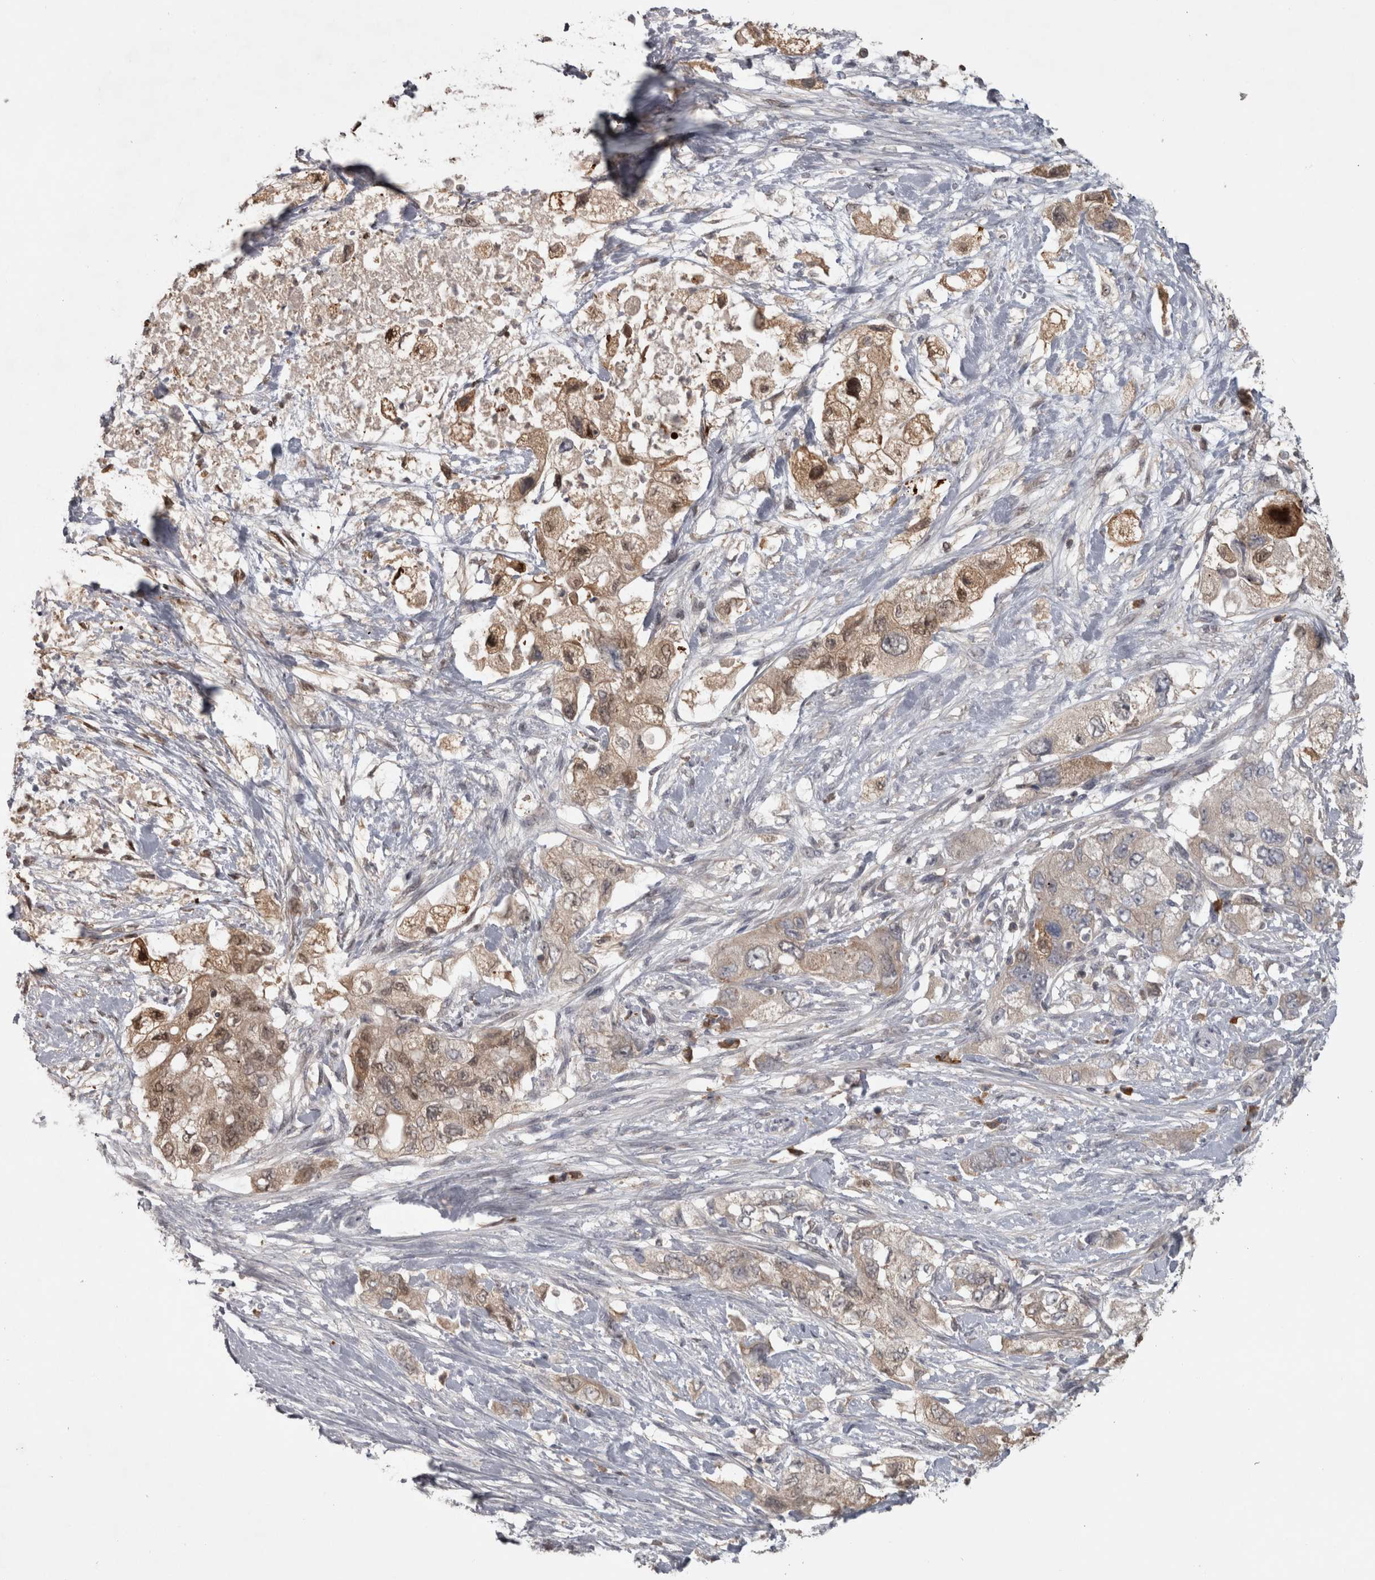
{"staining": {"intensity": "moderate", "quantity": "25%-75%", "location": "cytoplasmic/membranous,nuclear"}, "tissue": "pancreatic cancer", "cell_type": "Tumor cells", "image_type": "cancer", "snomed": [{"axis": "morphology", "description": "Adenocarcinoma, NOS"}, {"axis": "topography", "description": "Pancreas"}], "caption": "Human pancreatic cancer (adenocarcinoma) stained for a protein (brown) exhibits moderate cytoplasmic/membranous and nuclear positive positivity in about 25%-75% of tumor cells.", "gene": "SLCO5A1", "patient": {"sex": "female", "age": 73}}